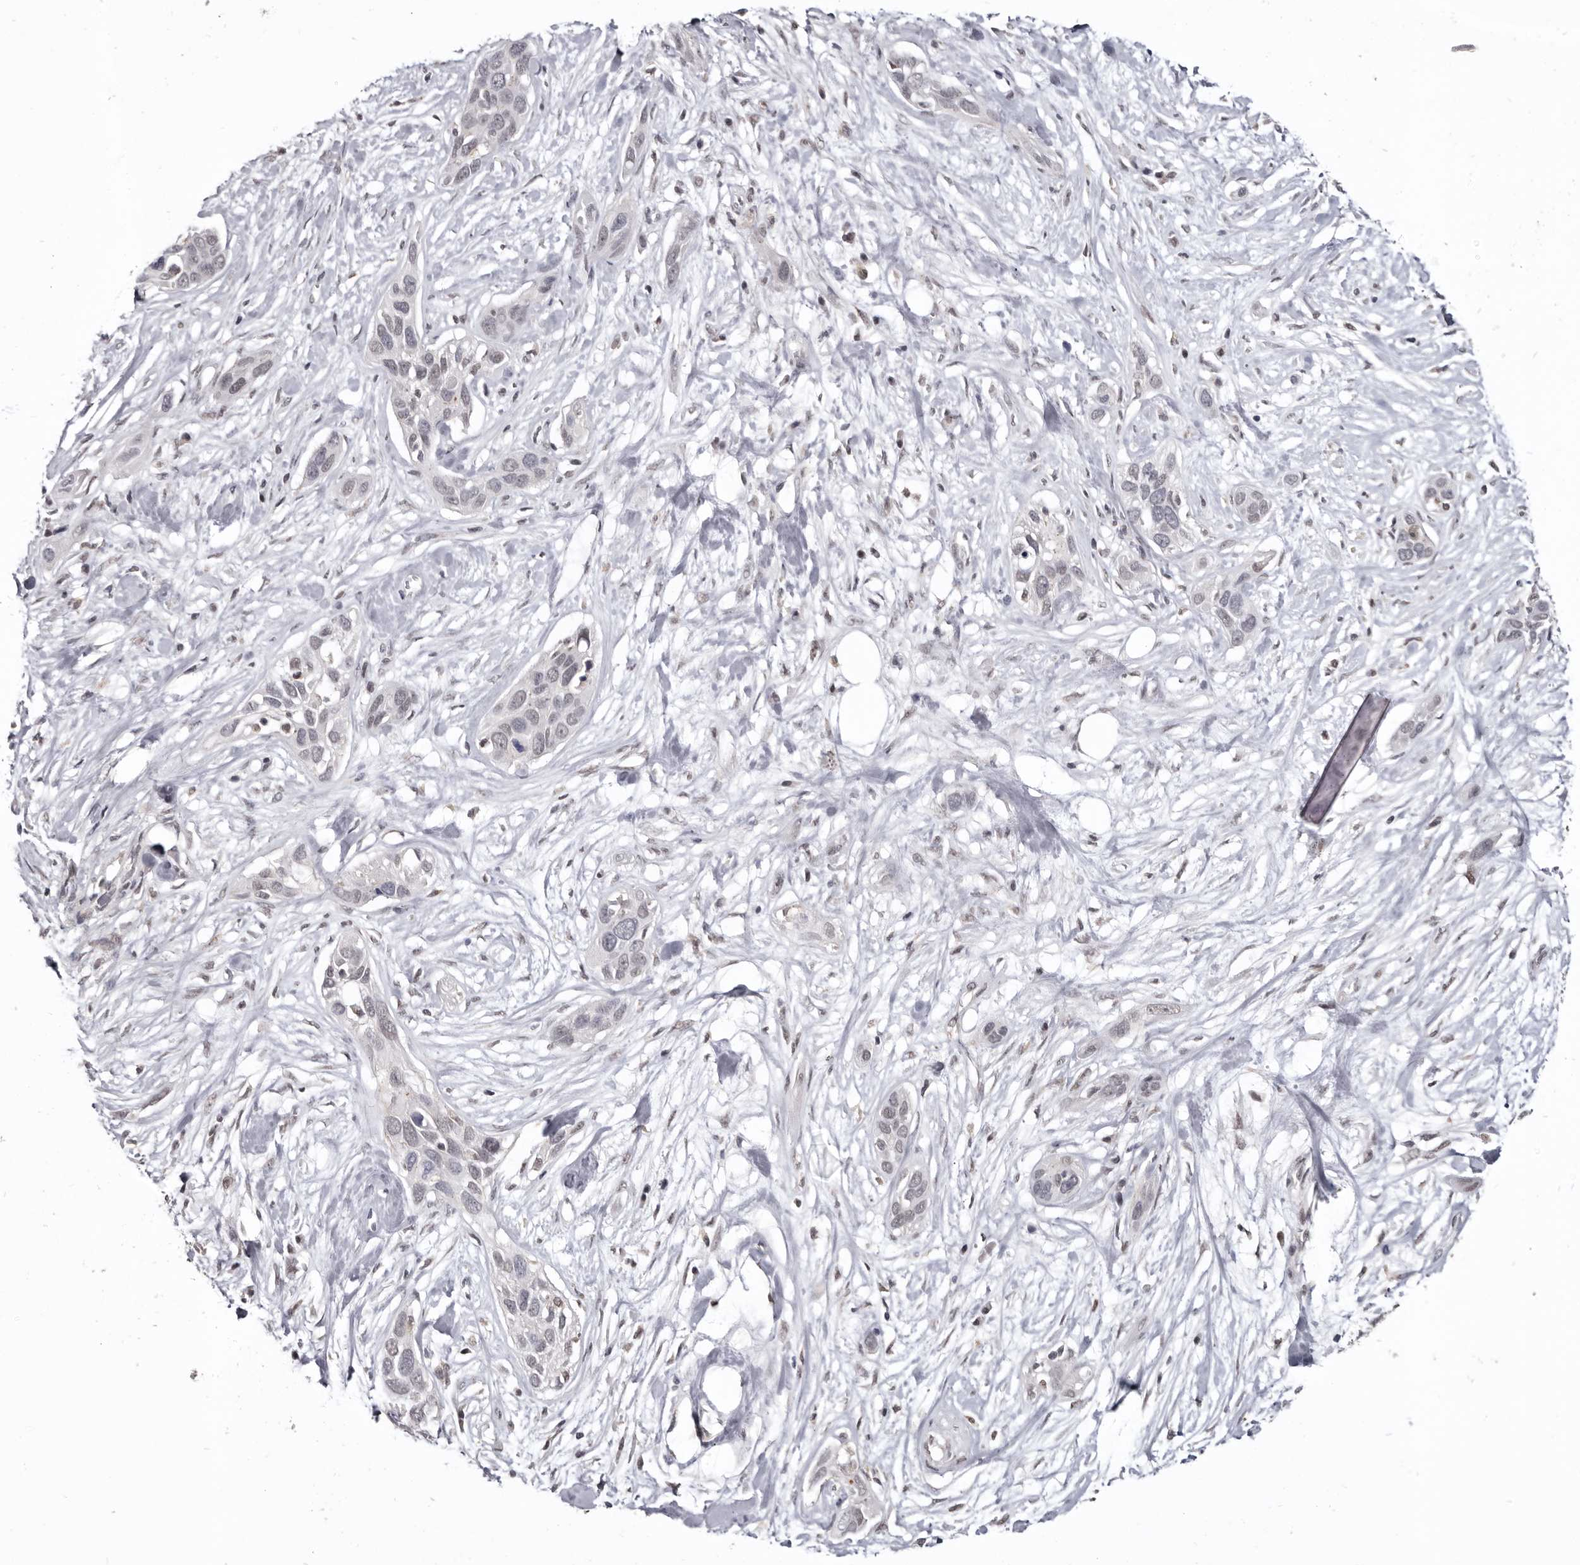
{"staining": {"intensity": "weak", "quantity": "<25%", "location": "nuclear"}, "tissue": "pancreatic cancer", "cell_type": "Tumor cells", "image_type": "cancer", "snomed": [{"axis": "morphology", "description": "Adenocarcinoma, NOS"}, {"axis": "topography", "description": "Pancreas"}], "caption": "Tumor cells are negative for brown protein staining in pancreatic cancer (adenocarcinoma).", "gene": "CGN", "patient": {"sex": "female", "age": 60}}